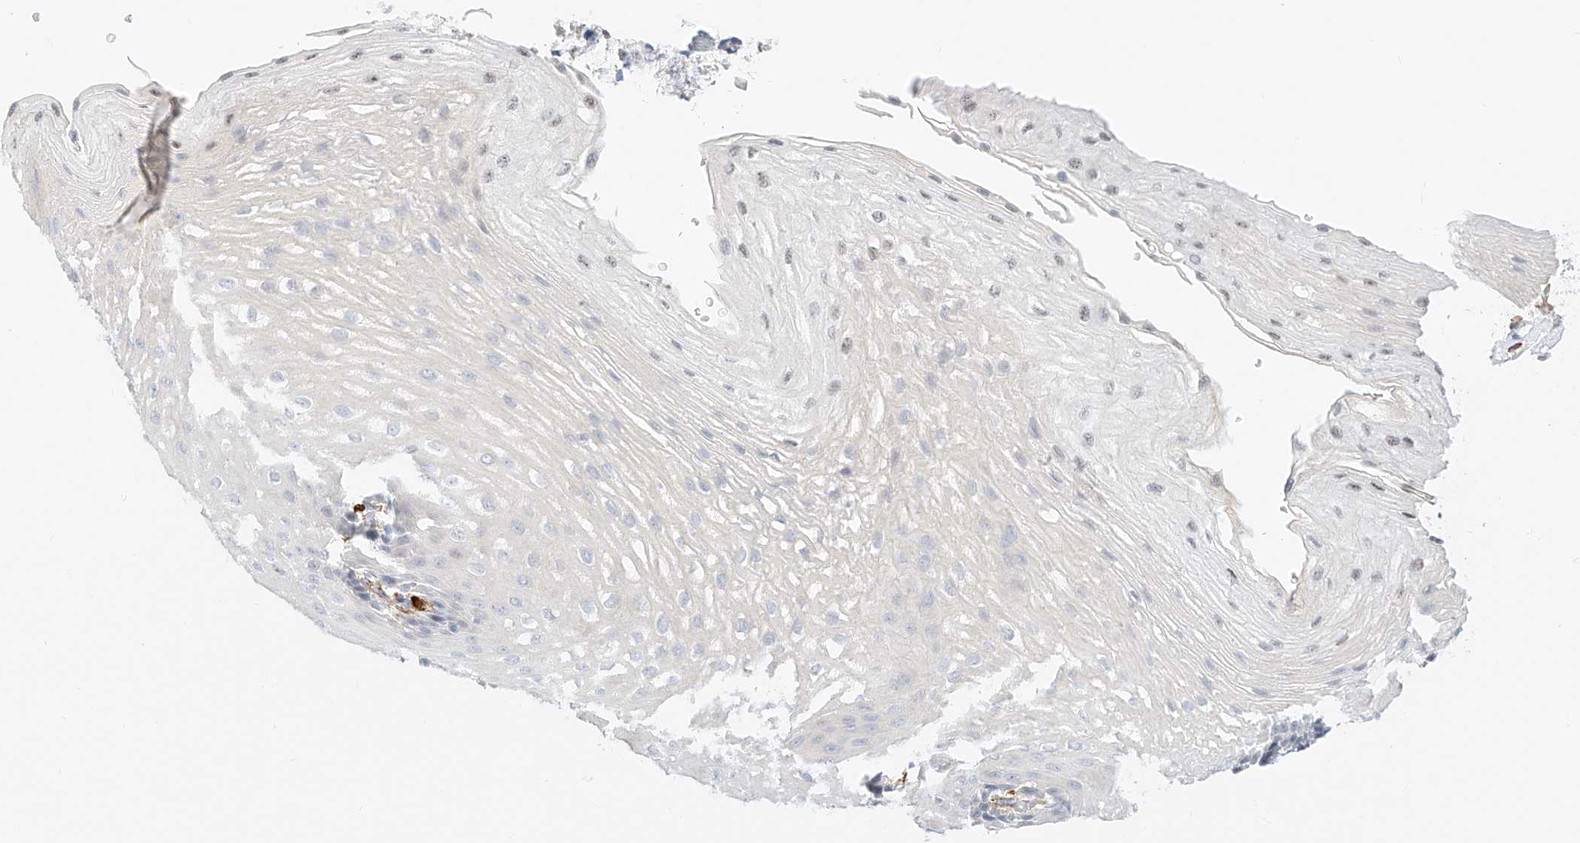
{"staining": {"intensity": "negative", "quantity": "none", "location": "none"}, "tissue": "esophagus", "cell_type": "Squamous epithelial cells", "image_type": "normal", "snomed": [{"axis": "morphology", "description": "Normal tissue, NOS"}, {"axis": "topography", "description": "Esophagus"}], "caption": "IHC photomicrograph of unremarkable esophagus: esophagus stained with DAB shows no significant protein positivity in squamous epithelial cells.", "gene": "CDCP2", "patient": {"sex": "female", "age": 66}}